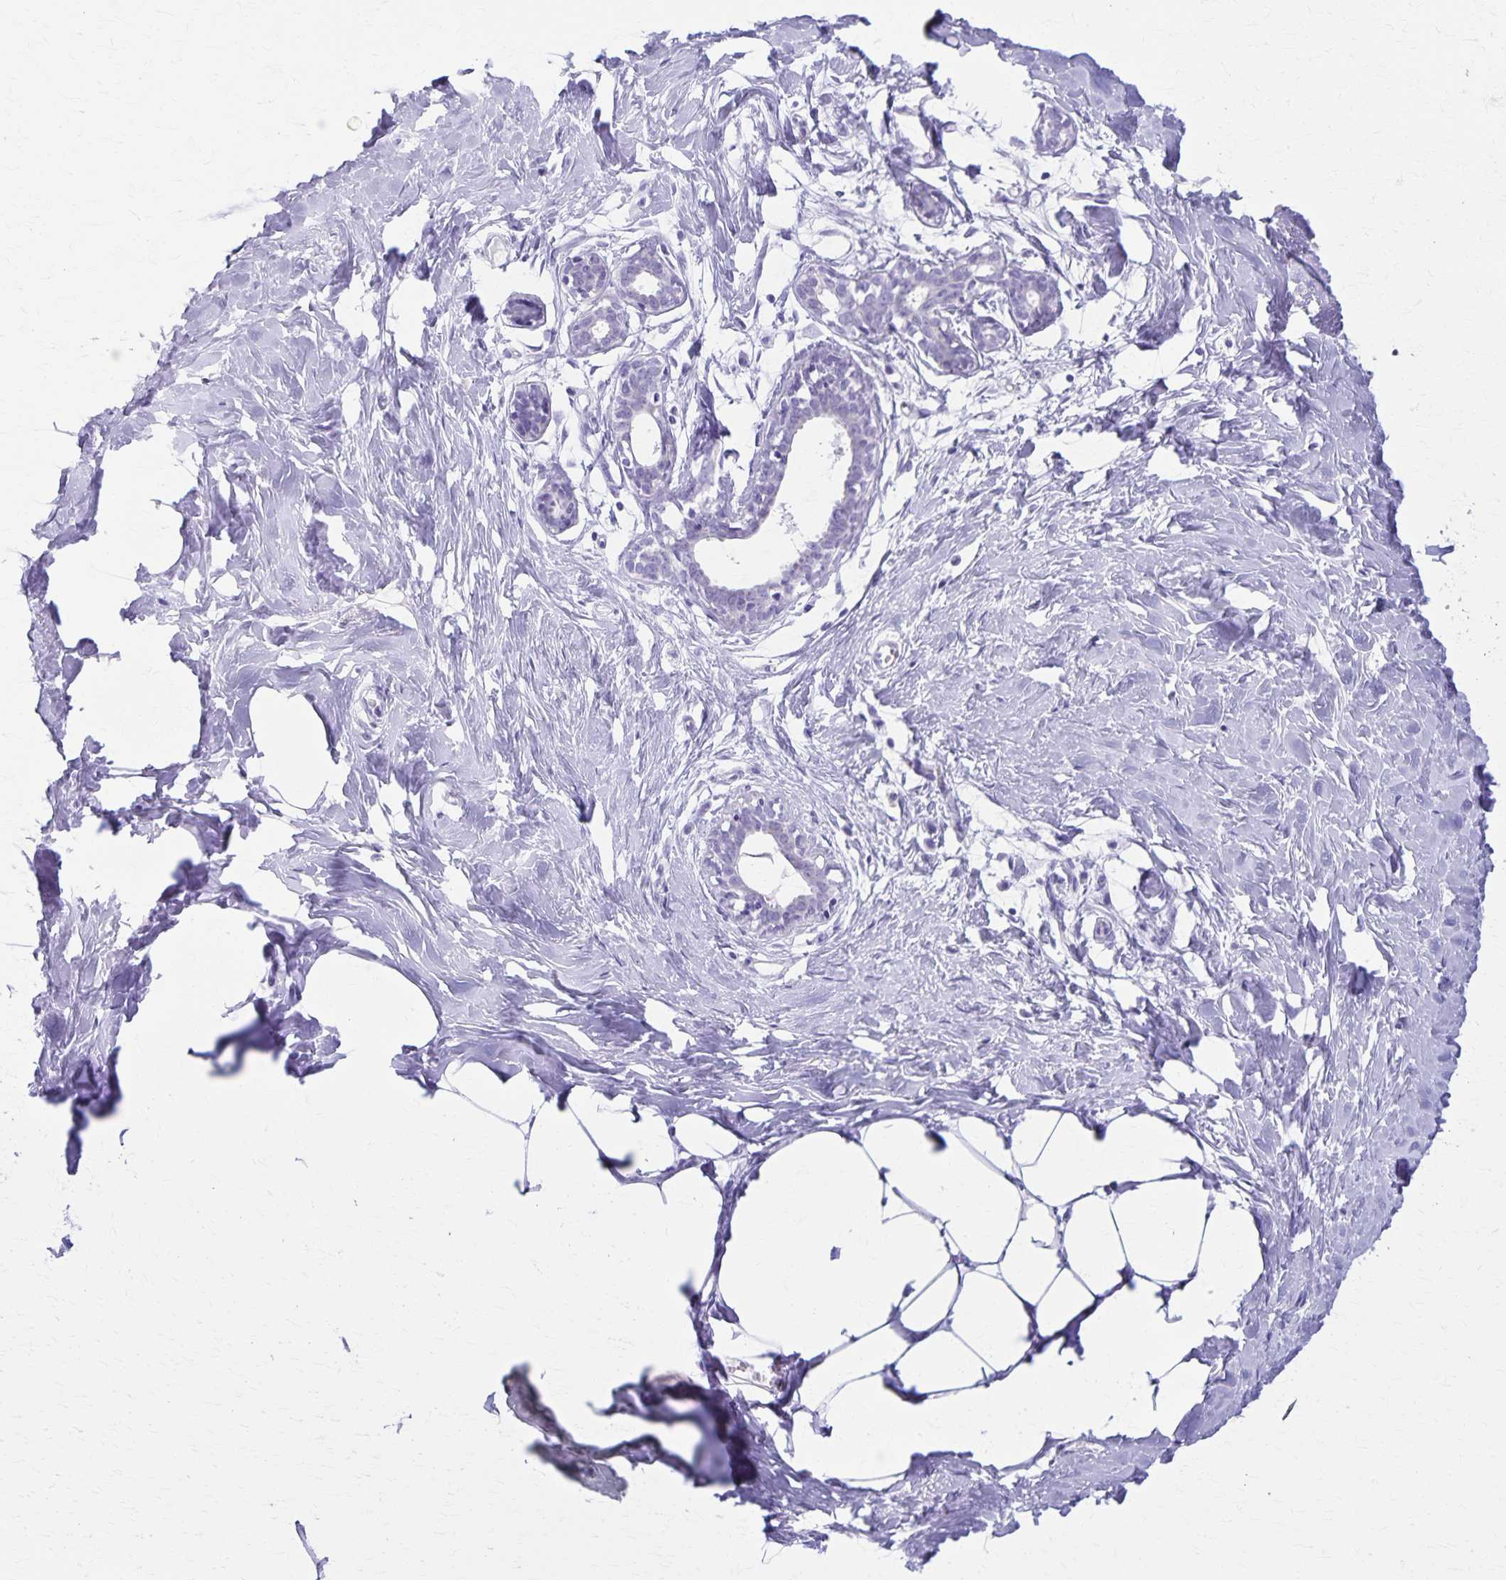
{"staining": {"intensity": "negative", "quantity": "none", "location": "none"}, "tissue": "breast", "cell_type": "Adipocytes", "image_type": "normal", "snomed": [{"axis": "morphology", "description": "Normal tissue, NOS"}, {"axis": "topography", "description": "Breast"}], "caption": "Protein analysis of unremarkable breast shows no significant expression in adipocytes.", "gene": "DEFA5", "patient": {"sex": "female", "age": 27}}